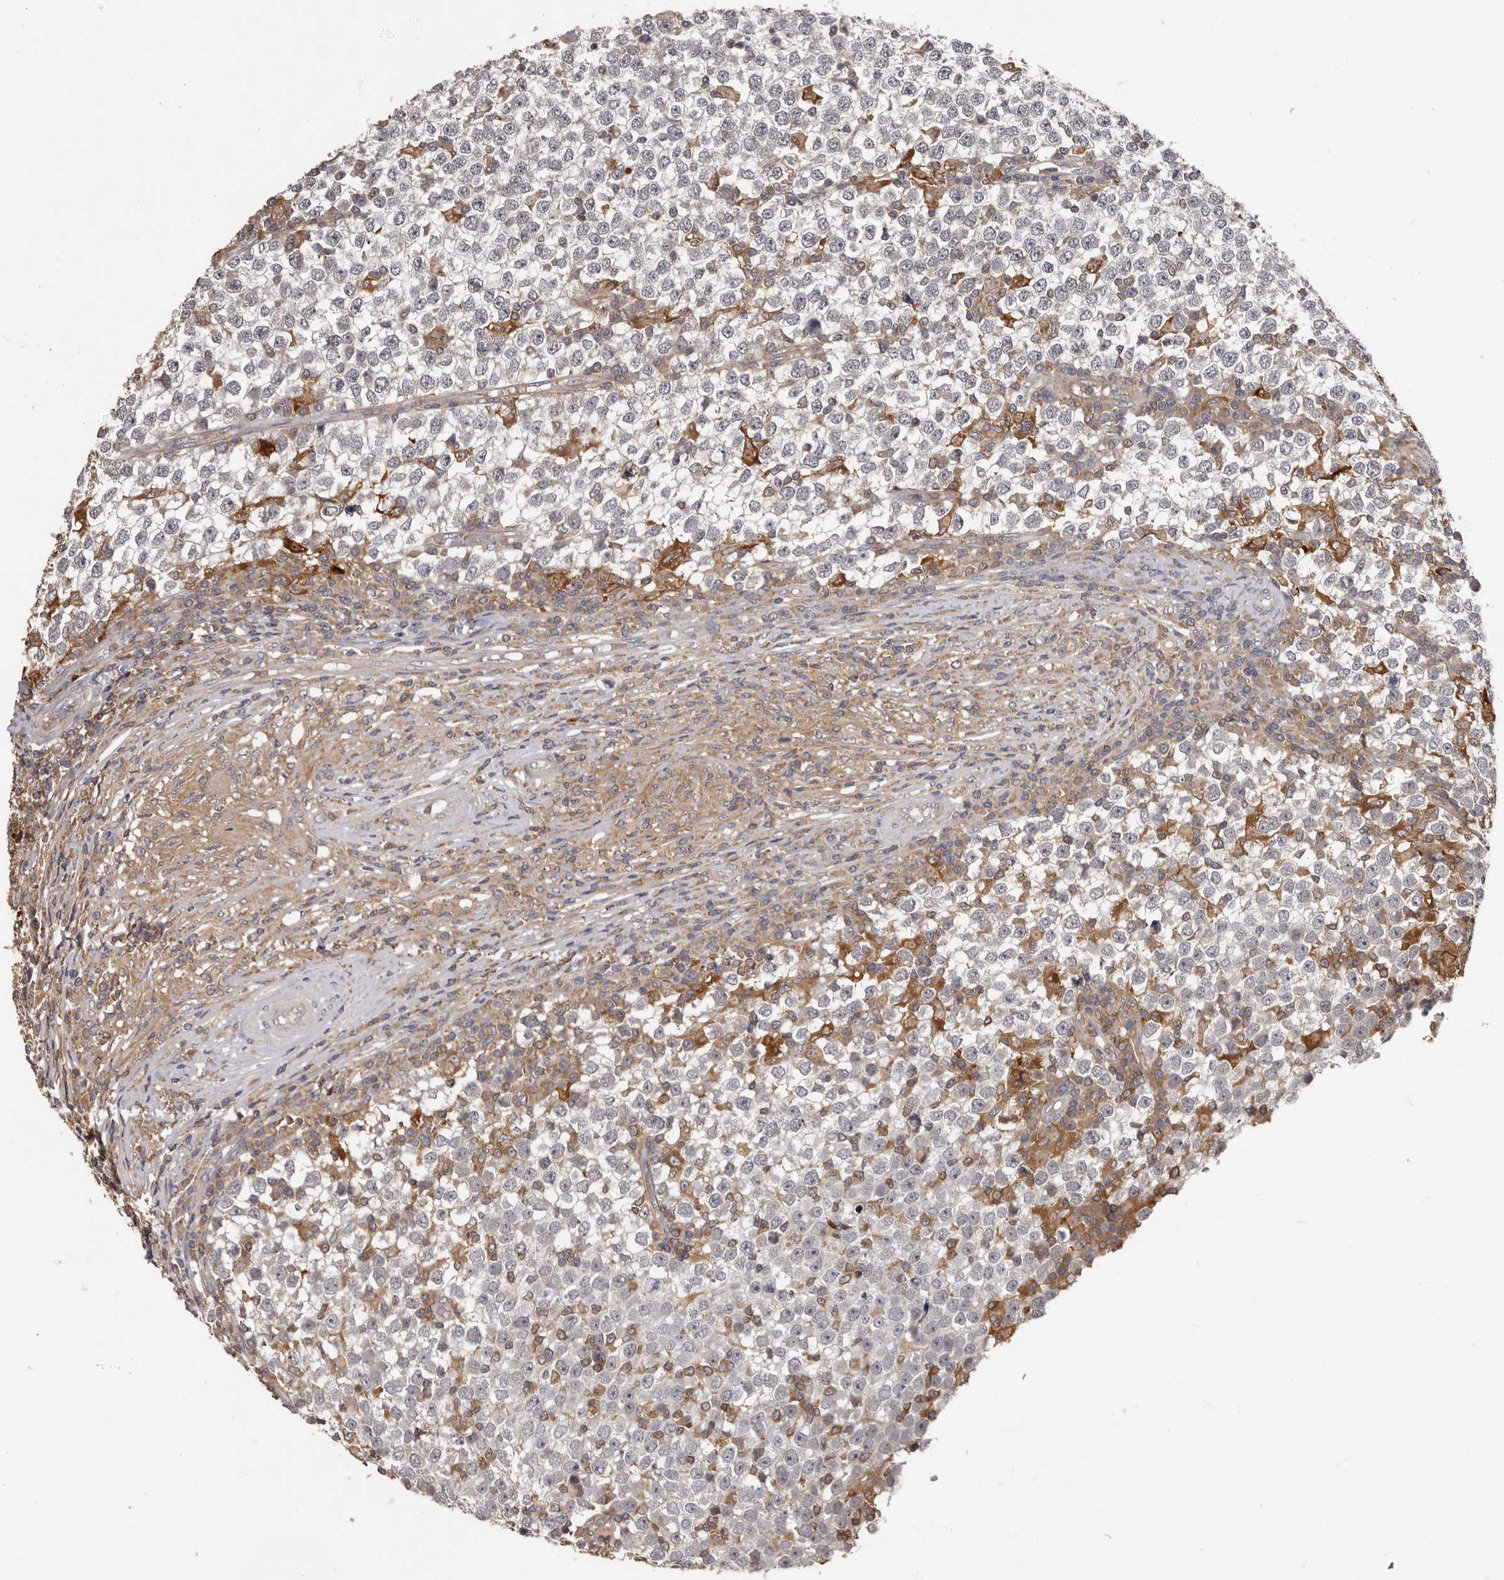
{"staining": {"intensity": "negative", "quantity": "none", "location": "none"}, "tissue": "testis cancer", "cell_type": "Tumor cells", "image_type": "cancer", "snomed": [{"axis": "morphology", "description": "Seminoma, NOS"}, {"axis": "topography", "description": "Testis"}], "caption": "Tumor cells show no significant protein positivity in testis seminoma.", "gene": "ANKRD44", "patient": {"sex": "male", "age": 65}}